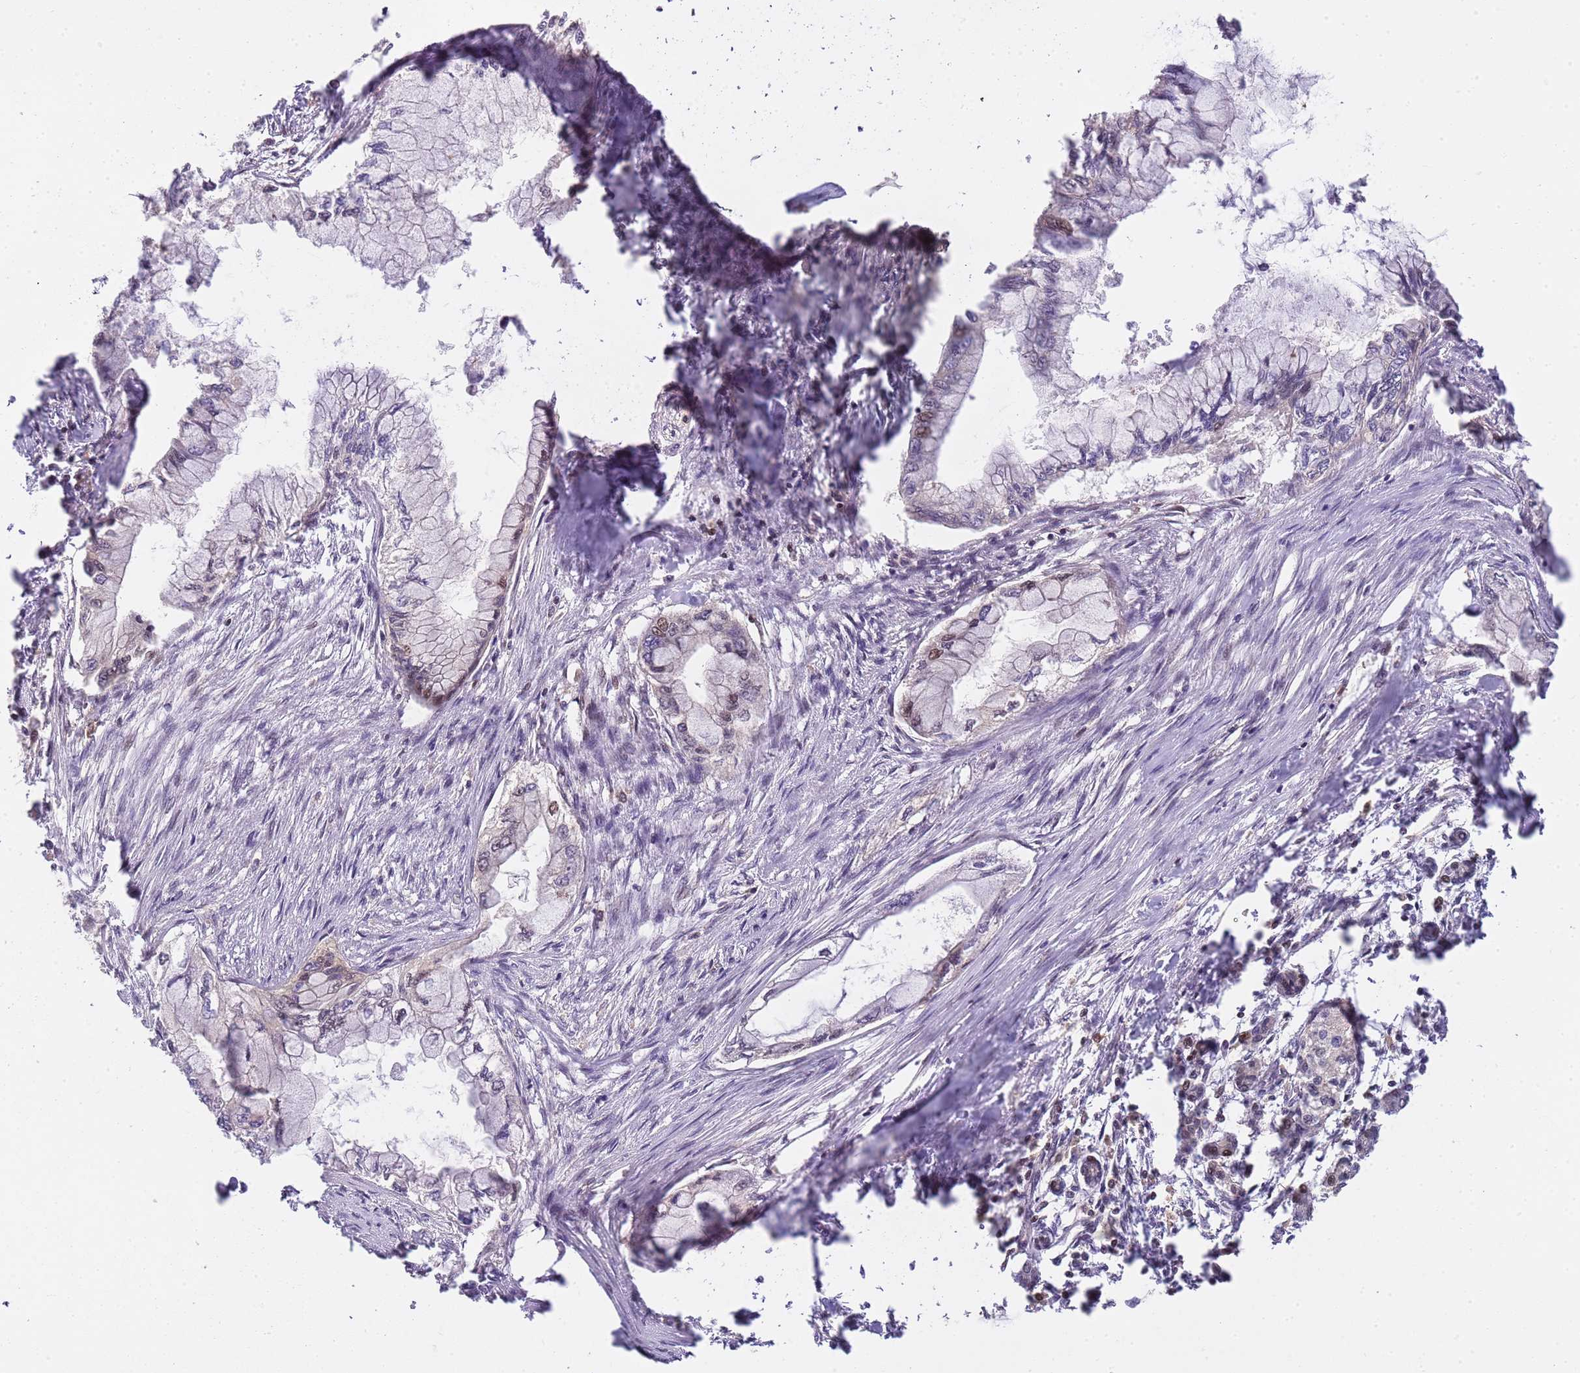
{"staining": {"intensity": "moderate", "quantity": "<25%", "location": "nuclear"}, "tissue": "pancreatic cancer", "cell_type": "Tumor cells", "image_type": "cancer", "snomed": [{"axis": "morphology", "description": "Adenocarcinoma, NOS"}, {"axis": "topography", "description": "Pancreas"}], "caption": "A histopathology image of adenocarcinoma (pancreatic) stained for a protein displays moderate nuclear brown staining in tumor cells.", "gene": "GSTO2", "patient": {"sex": "male", "age": 48}}